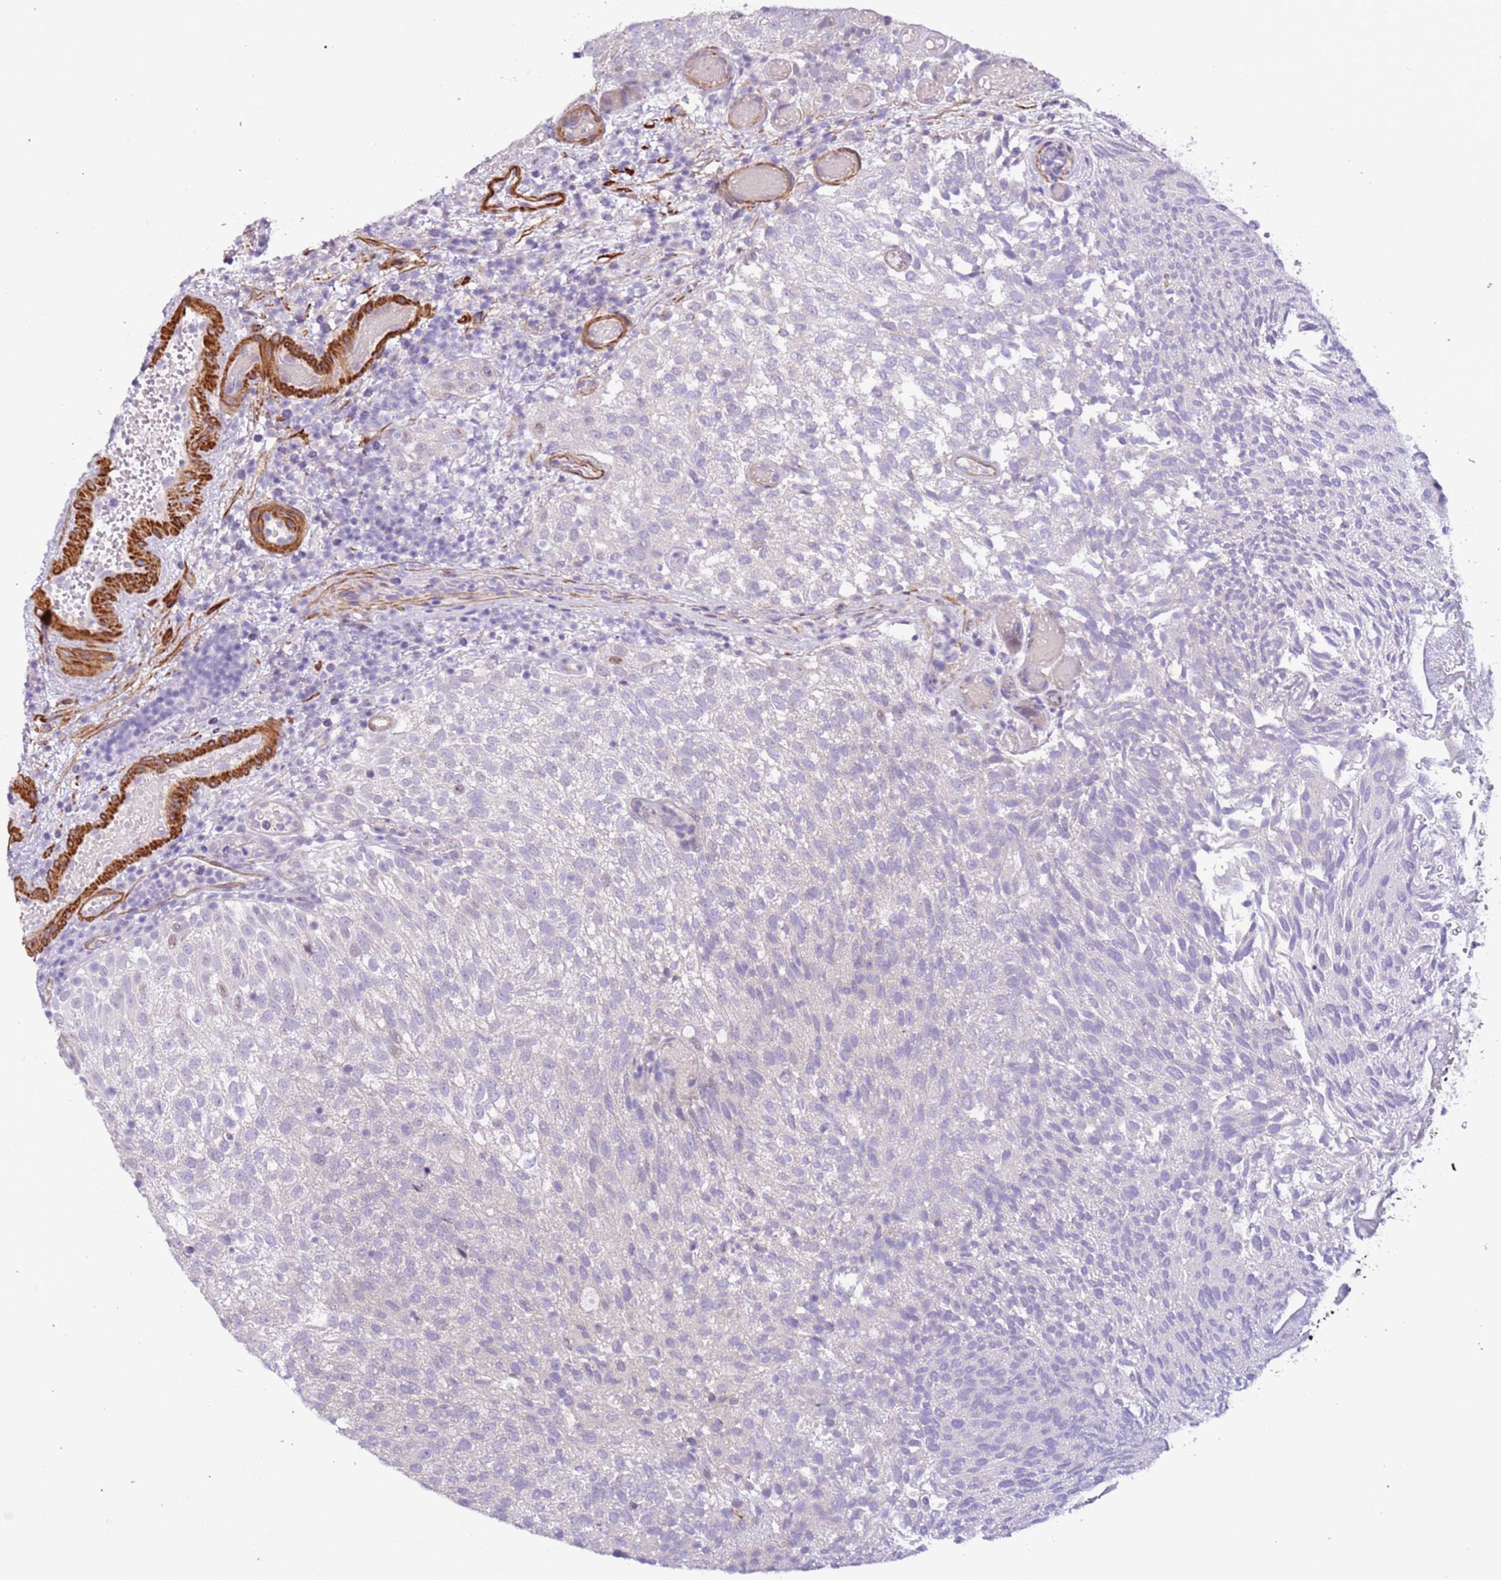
{"staining": {"intensity": "negative", "quantity": "none", "location": "none"}, "tissue": "urothelial cancer", "cell_type": "Tumor cells", "image_type": "cancer", "snomed": [{"axis": "morphology", "description": "Urothelial carcinoma, Low grade"}, {"axis": "topography", "description": "Urinary bladder"}], "caption": "Tumor cells show no significant protein staining in urothelial cancer. The staining was performed using DAB to visualize the protein expression in brown, while the nuclei were stained in blue with hematoxylin (Magnification: 20x).", "gene": "PLEKHH1", "patient": {"sex": "male", "age": 78}}